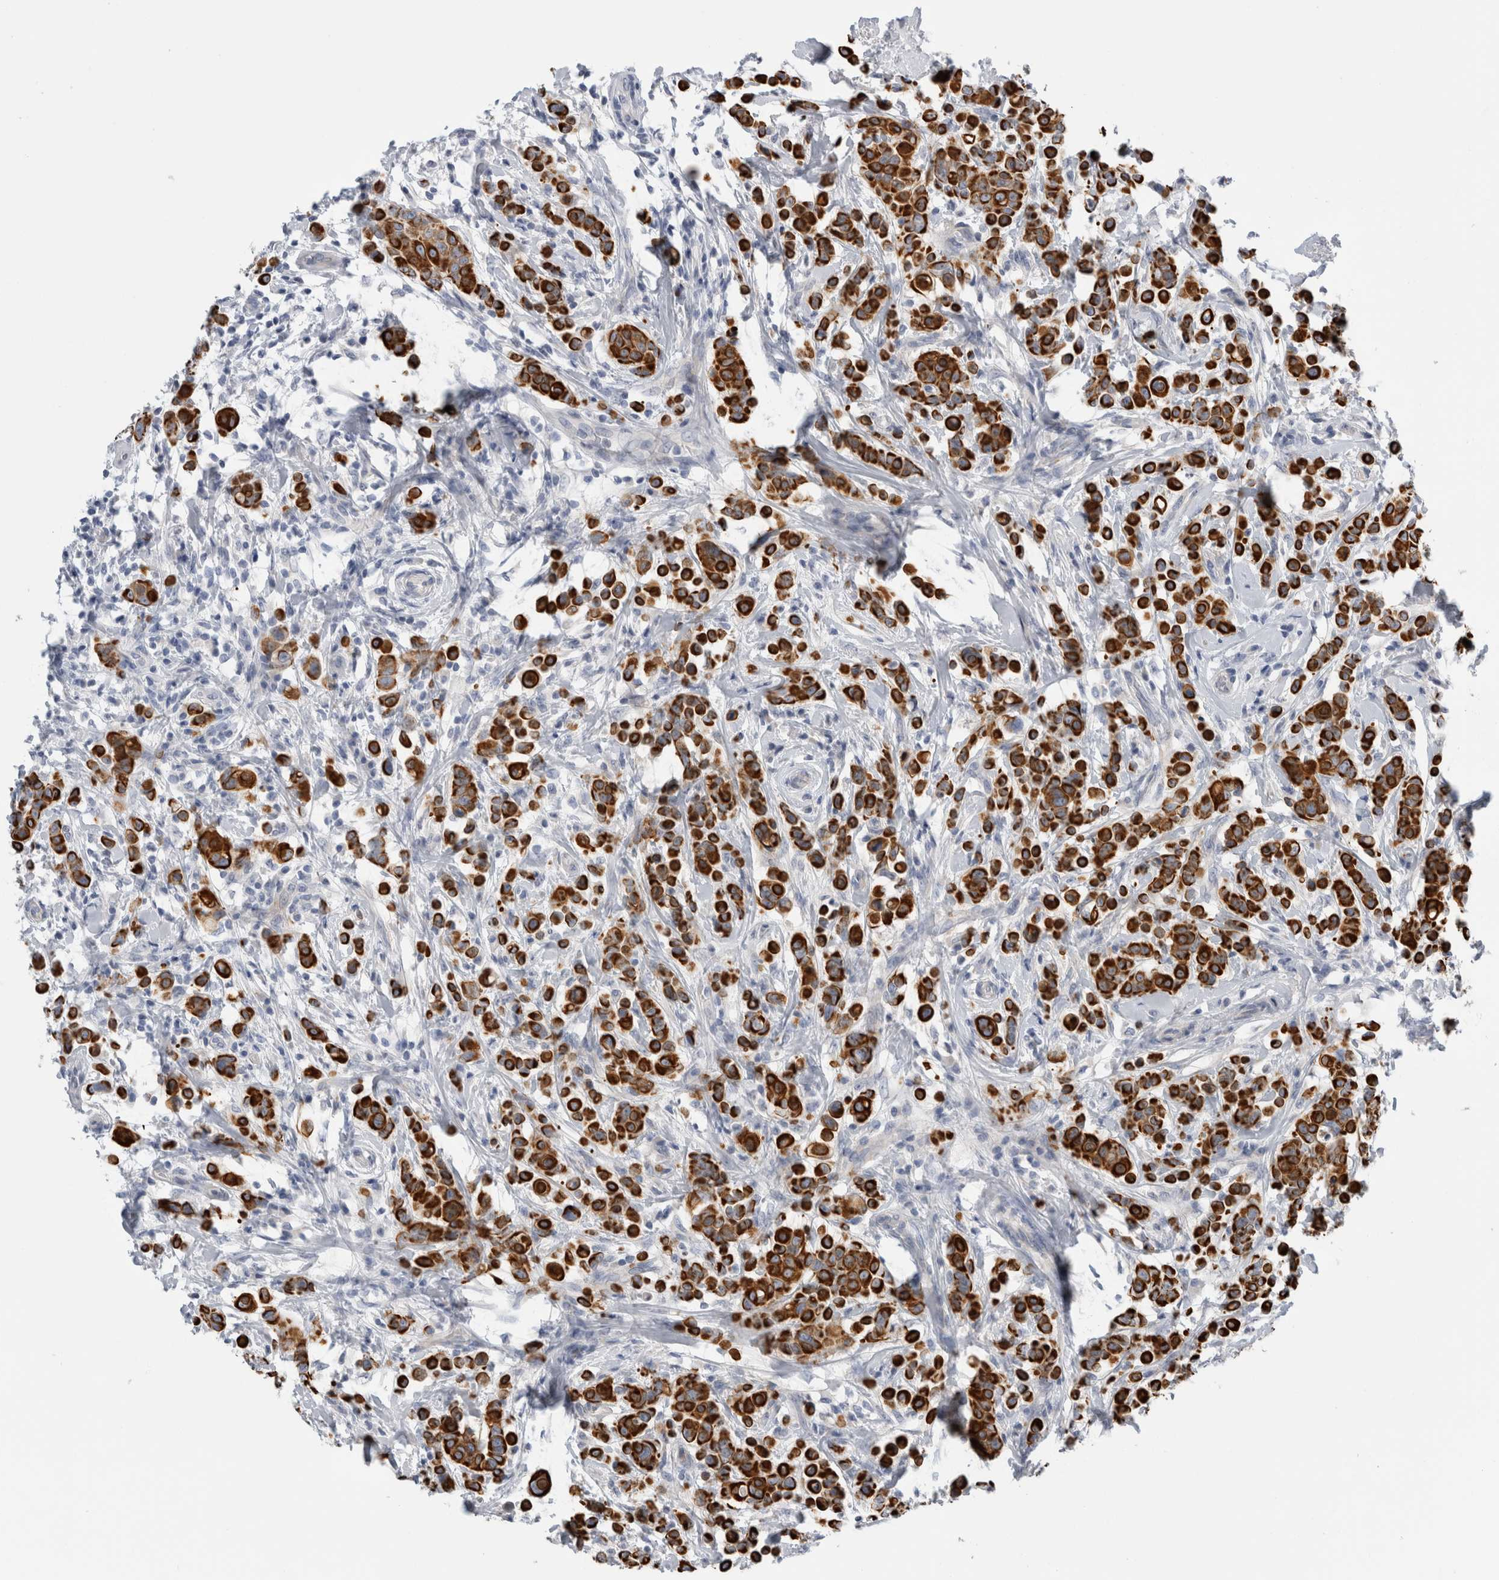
{"staining": {"intensity": "strong", "quantity": ">75%", "location": "cytoplasmic/membranous"}, "tissue": "breast cancer", "cell_type": "Tumor cells", "image_type": "cancer", "snomed": [{"axis": "morphology", "description": "Duct carcinoma"}, {"axis": "topography", "description": "Breast"}], "caption": "Breast intraductal carcinoma tissue exhibits strong cytoplasmic/membranous staining in approximately >75% of tumor cells The protein is stained brown, and the nuclei are stained in blue (DAB (3,3'-diaminobenzidine) IHC with brightfield microscopy, high magnification).", "gene": "SLC20A2", "patient": {"sex": "female", "age": 27}}